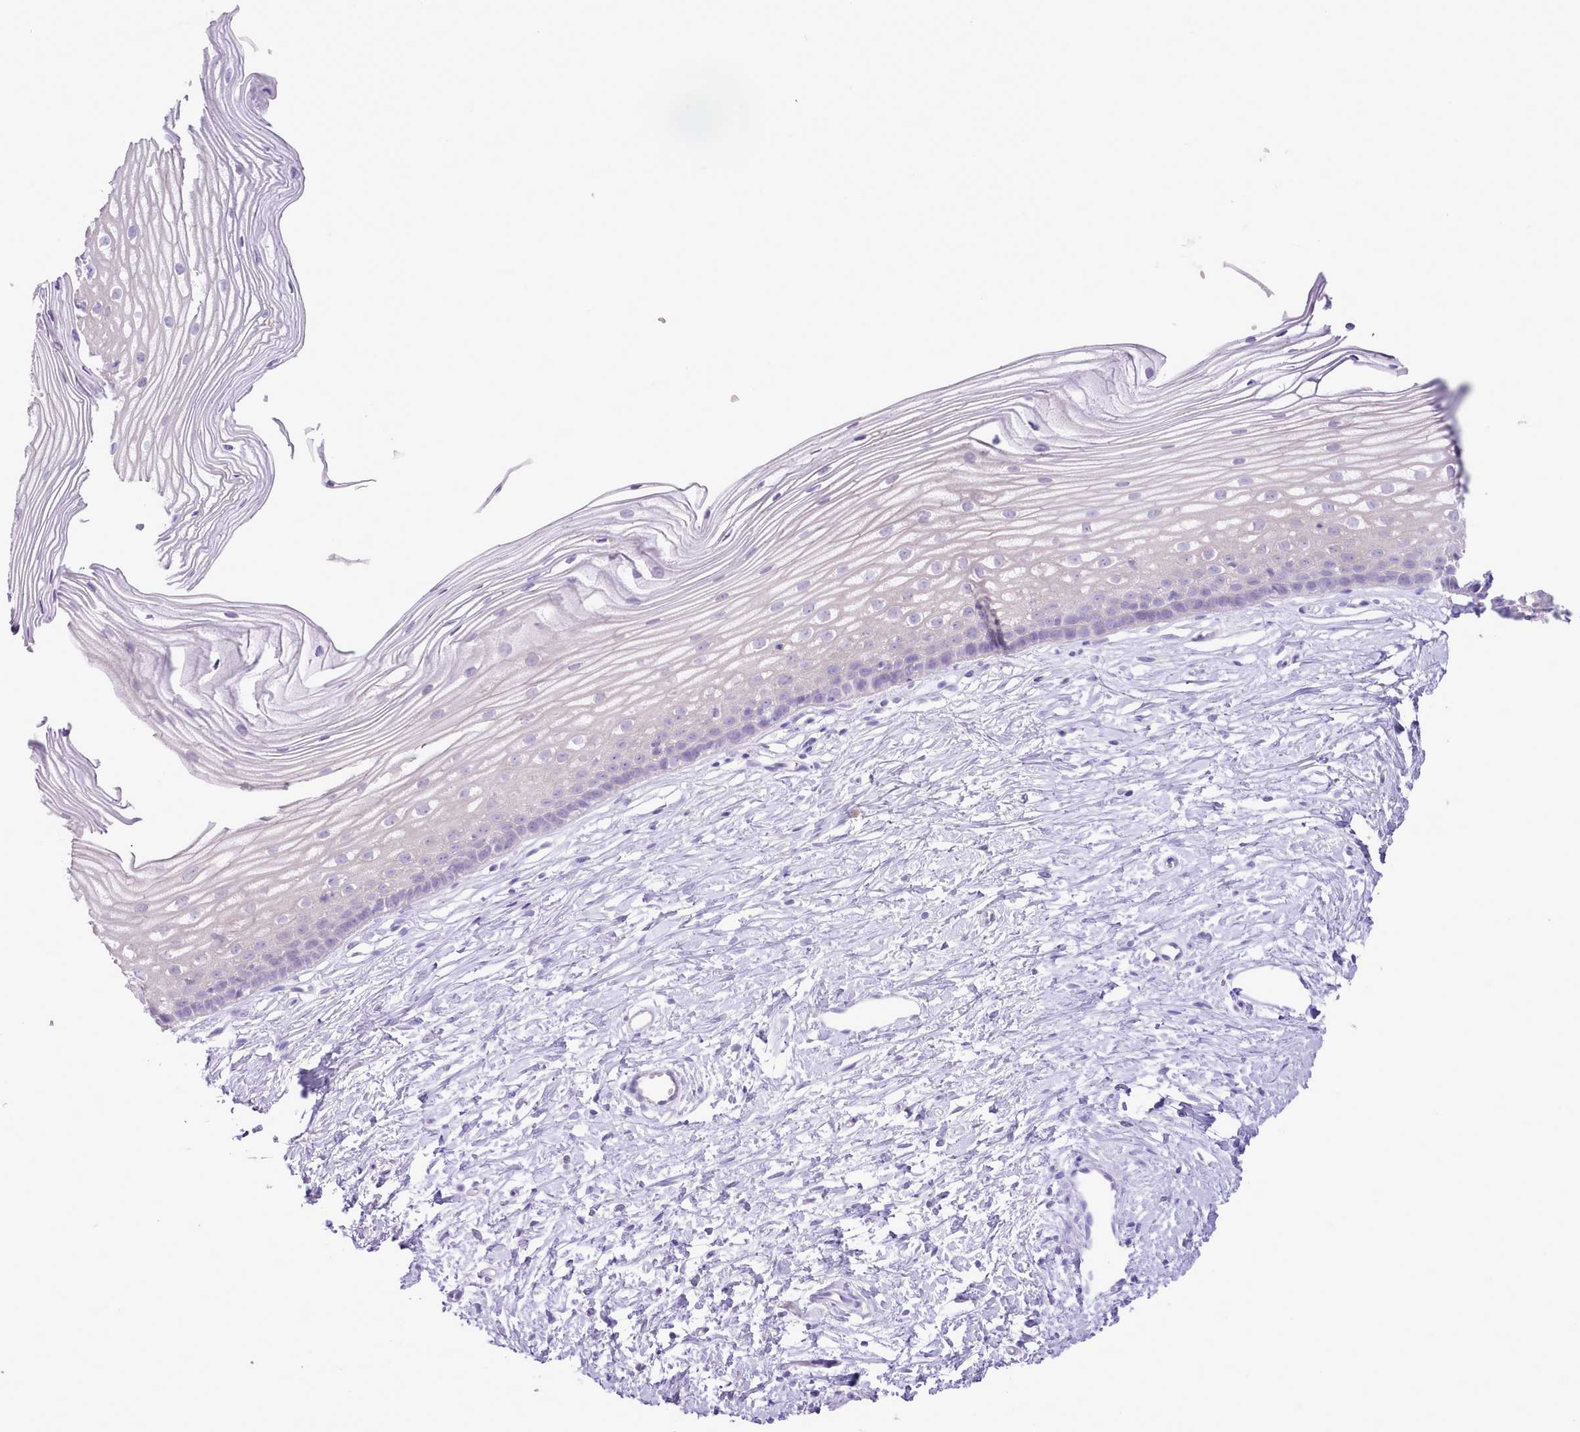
{"staining": {"intensity": "negative", "quantity": "none", "location": "none"}, "tissue": "cervix", "cell_type": "Glandular cells", "image_type": "normal", "snomed": [{"axis": "morphology", "description": "Normal tissue, NOS"}, {"axis": "topography", "description": "Cervix"}], "caption": "Normal cervix was stained to show a protein in brown. There is no significant staining in glandular cells.", "gene": "MDFI", "patient": {"sex": "female", "age": 40}}